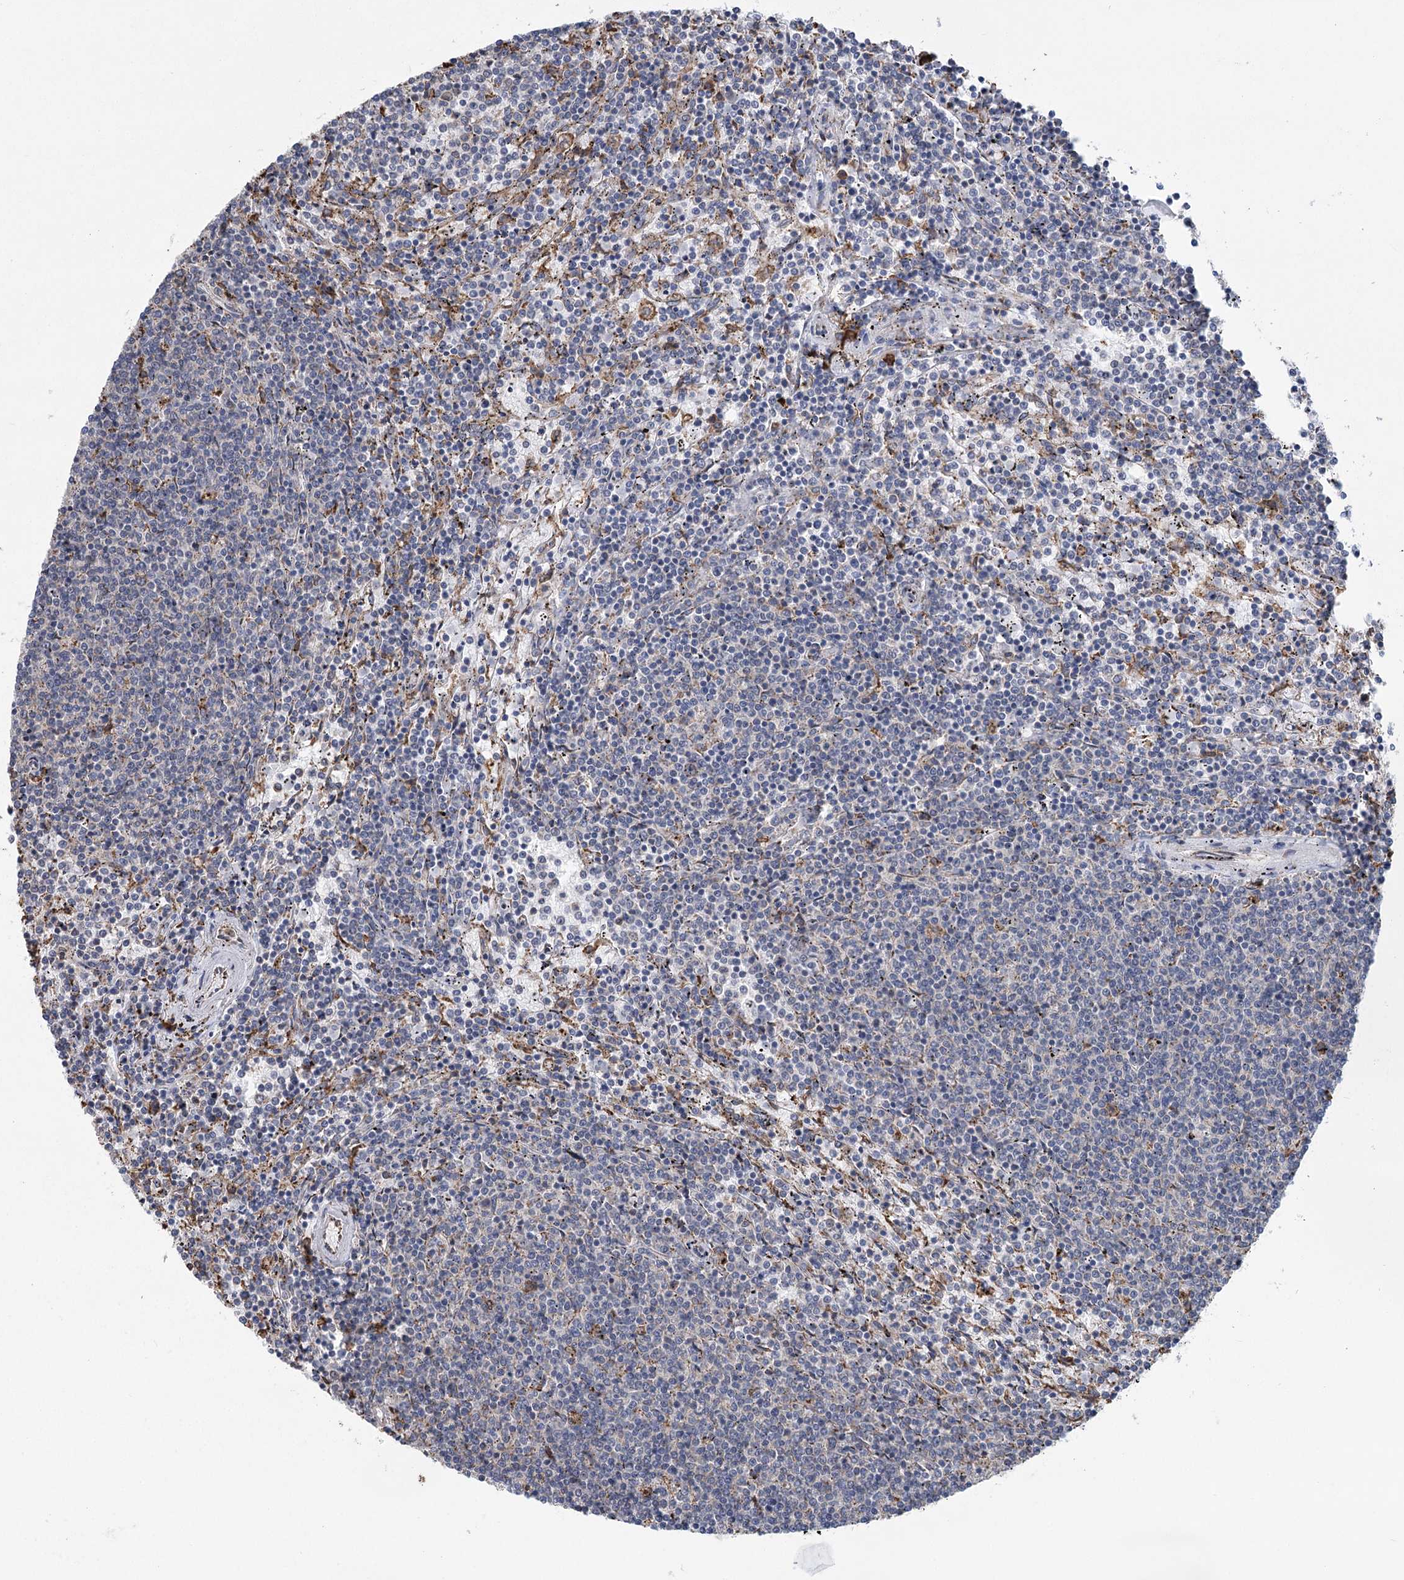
{"staining": {"intensity": "negative", "quantity": "none", "location": "none"}, "tissue": "lymphoma", "cell_type": "Tumor cells", "image_type": "cancer", "snomed": [{"axis": "morphology", "description": "Malignant lymphoma, non-Hodgkin's type, Low grade"}, {"axis": "topography", "description": "Spleen"}], "caption": "Tumor cells are negative for protein expression in human malignant lymphoma, non-Hodgkin's type (low-grade).", "gene": "METTL24", "patient": {"sex": "female", "age": 50}}